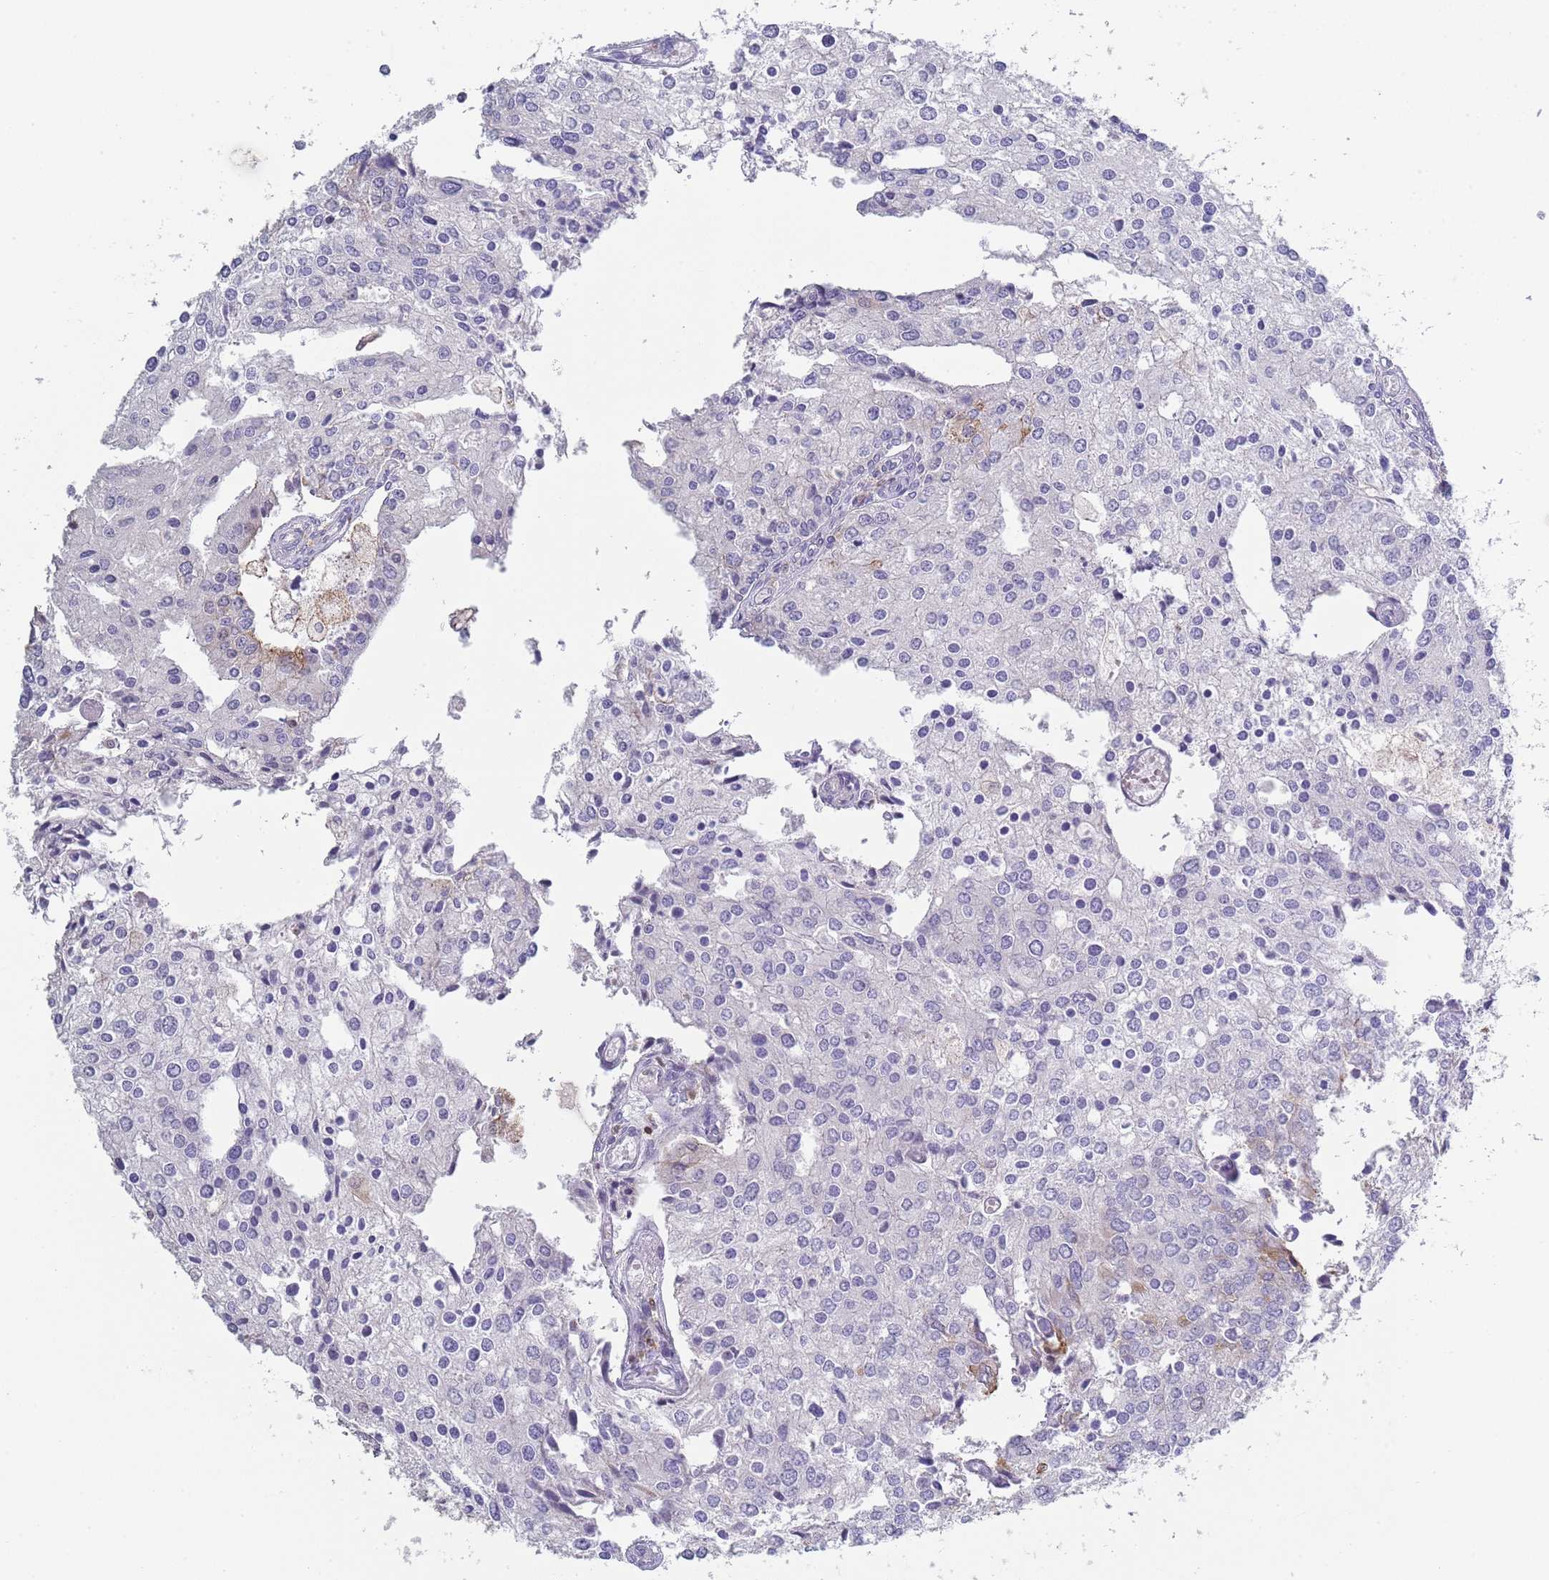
{"staining": {"intensity": "moderate", "quantity": "<25%", "location": "cytoplasmic/membranous"}, "tissue": "prostate cancer", "cell_type": "Tumor cells", "image_type": "cancer", "snomed": [{"axis": "morphology", "description": "Adenocarcinoma, High grade"}, {"axis": "topography", "description": "Prostate"}], "caption": "Tumor cells demonstrate moderate cytoplasmic/membranous staining in about <25% of cells in prostate high-grade adenocarcinoma. The staining was performed using DAB (3,3'-diaminobenzidine), with brown indicating positive protein expression. Nuclei are stained blue with hematoxylin.", "gene": "LPXN", "patient": {"sex": "male", "age": 62}}